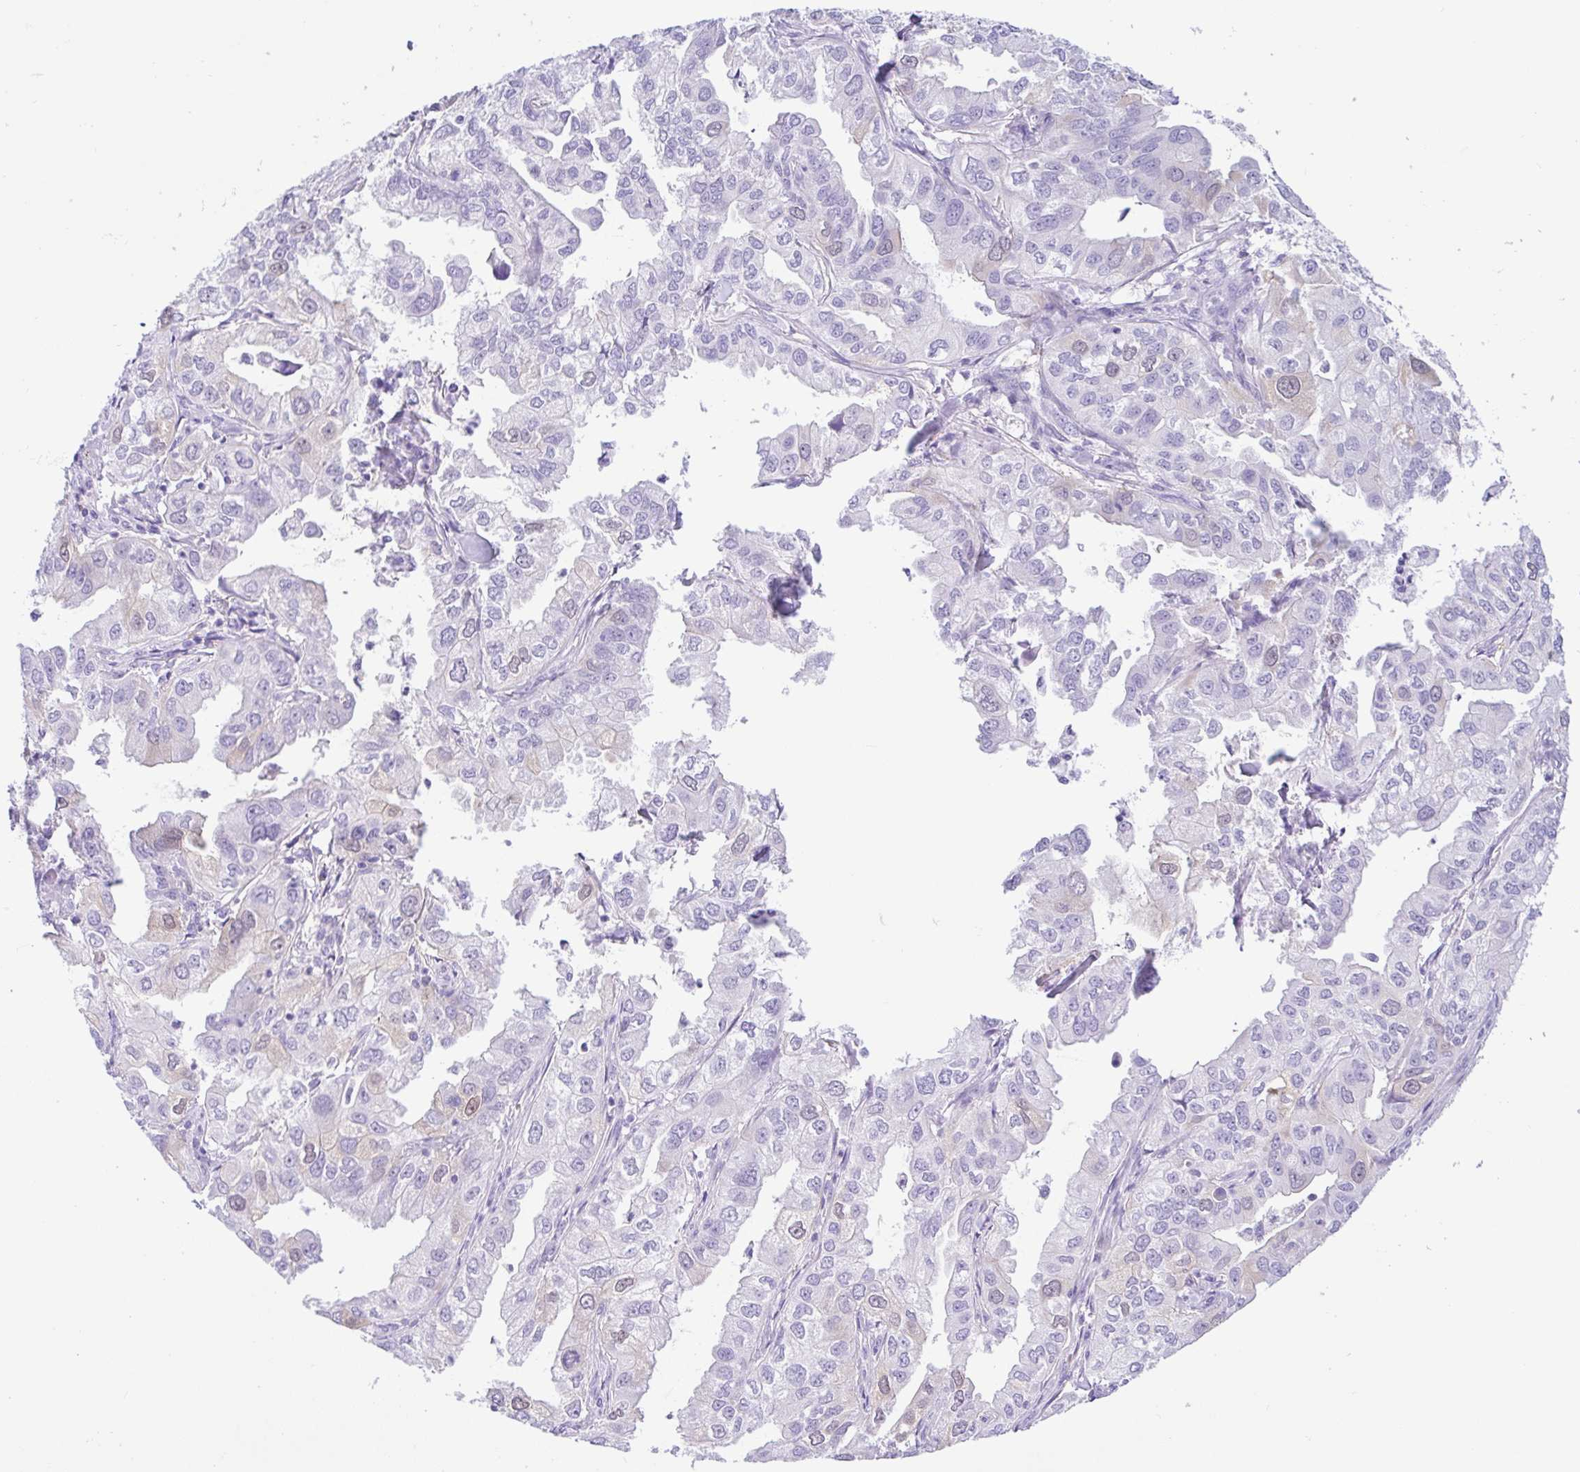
{"staining": {"intensity": "negative", "quantity": "none", "location": "none"}, "tissue": "lung cancer", "cell_type": "Tumor cells", "image_type": "cancer", "snomed": [{"axis": "morphology", "description": "Adenocarcinoma, NOS"}, {"axis": "topography", "description": "Lung"}], "caption": "Lung cancer (adenocarcinoma) was stained to show a protein in brown. There is no significant expression in tumor cells. (Brightfield microscopy of DAB IHC at high magnification).", "gene": "RRM2", "patient": {"sex": "male", "age": 48}}